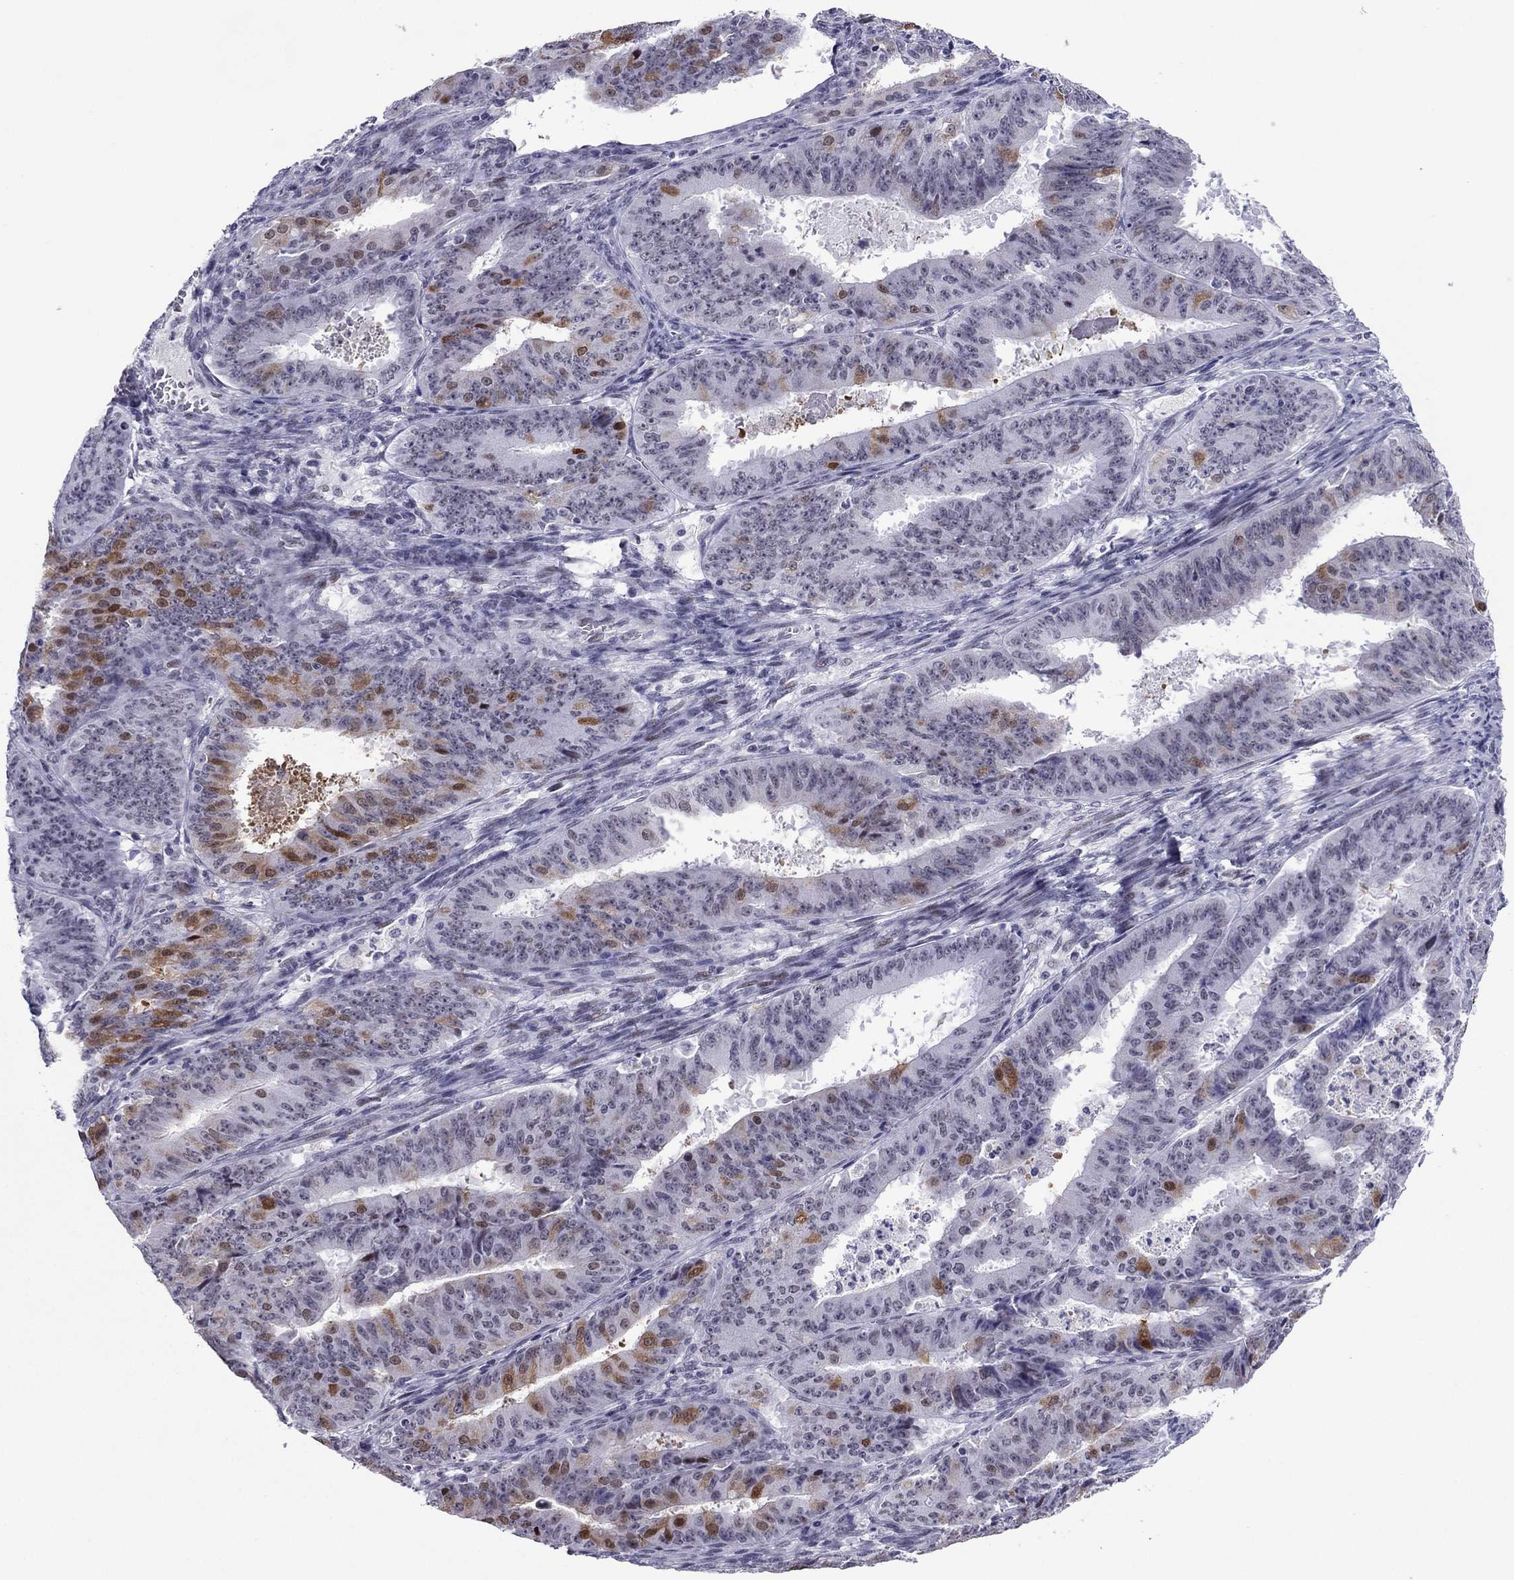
{"staining": {"intensity": "strong", "quantity": "<25%", "location": "cytoplasmic/membranous,nuclear"}, "tissue": "ovarian cancer", "cell_type": "Tumor cells", "image_type": "cancer", "snomed": [{"axis": "morphology", "description": "Carcinoma, endometroid"}, {"axis": "topography", "description": "Ovary"}], "caption": "IHC (DAB) staining of endometroid carcinoma (ovarian) displays strong cytoplasmic/membranous and nuclear protein staining in about <25% of tumor cells. The staining is performed using DAB brown chromogen to label protein expression. The nuclei are counter-stained blue using hematoxylin.", "gene": "MYLK3", "patient": {"sex": "female", "age": 42}}